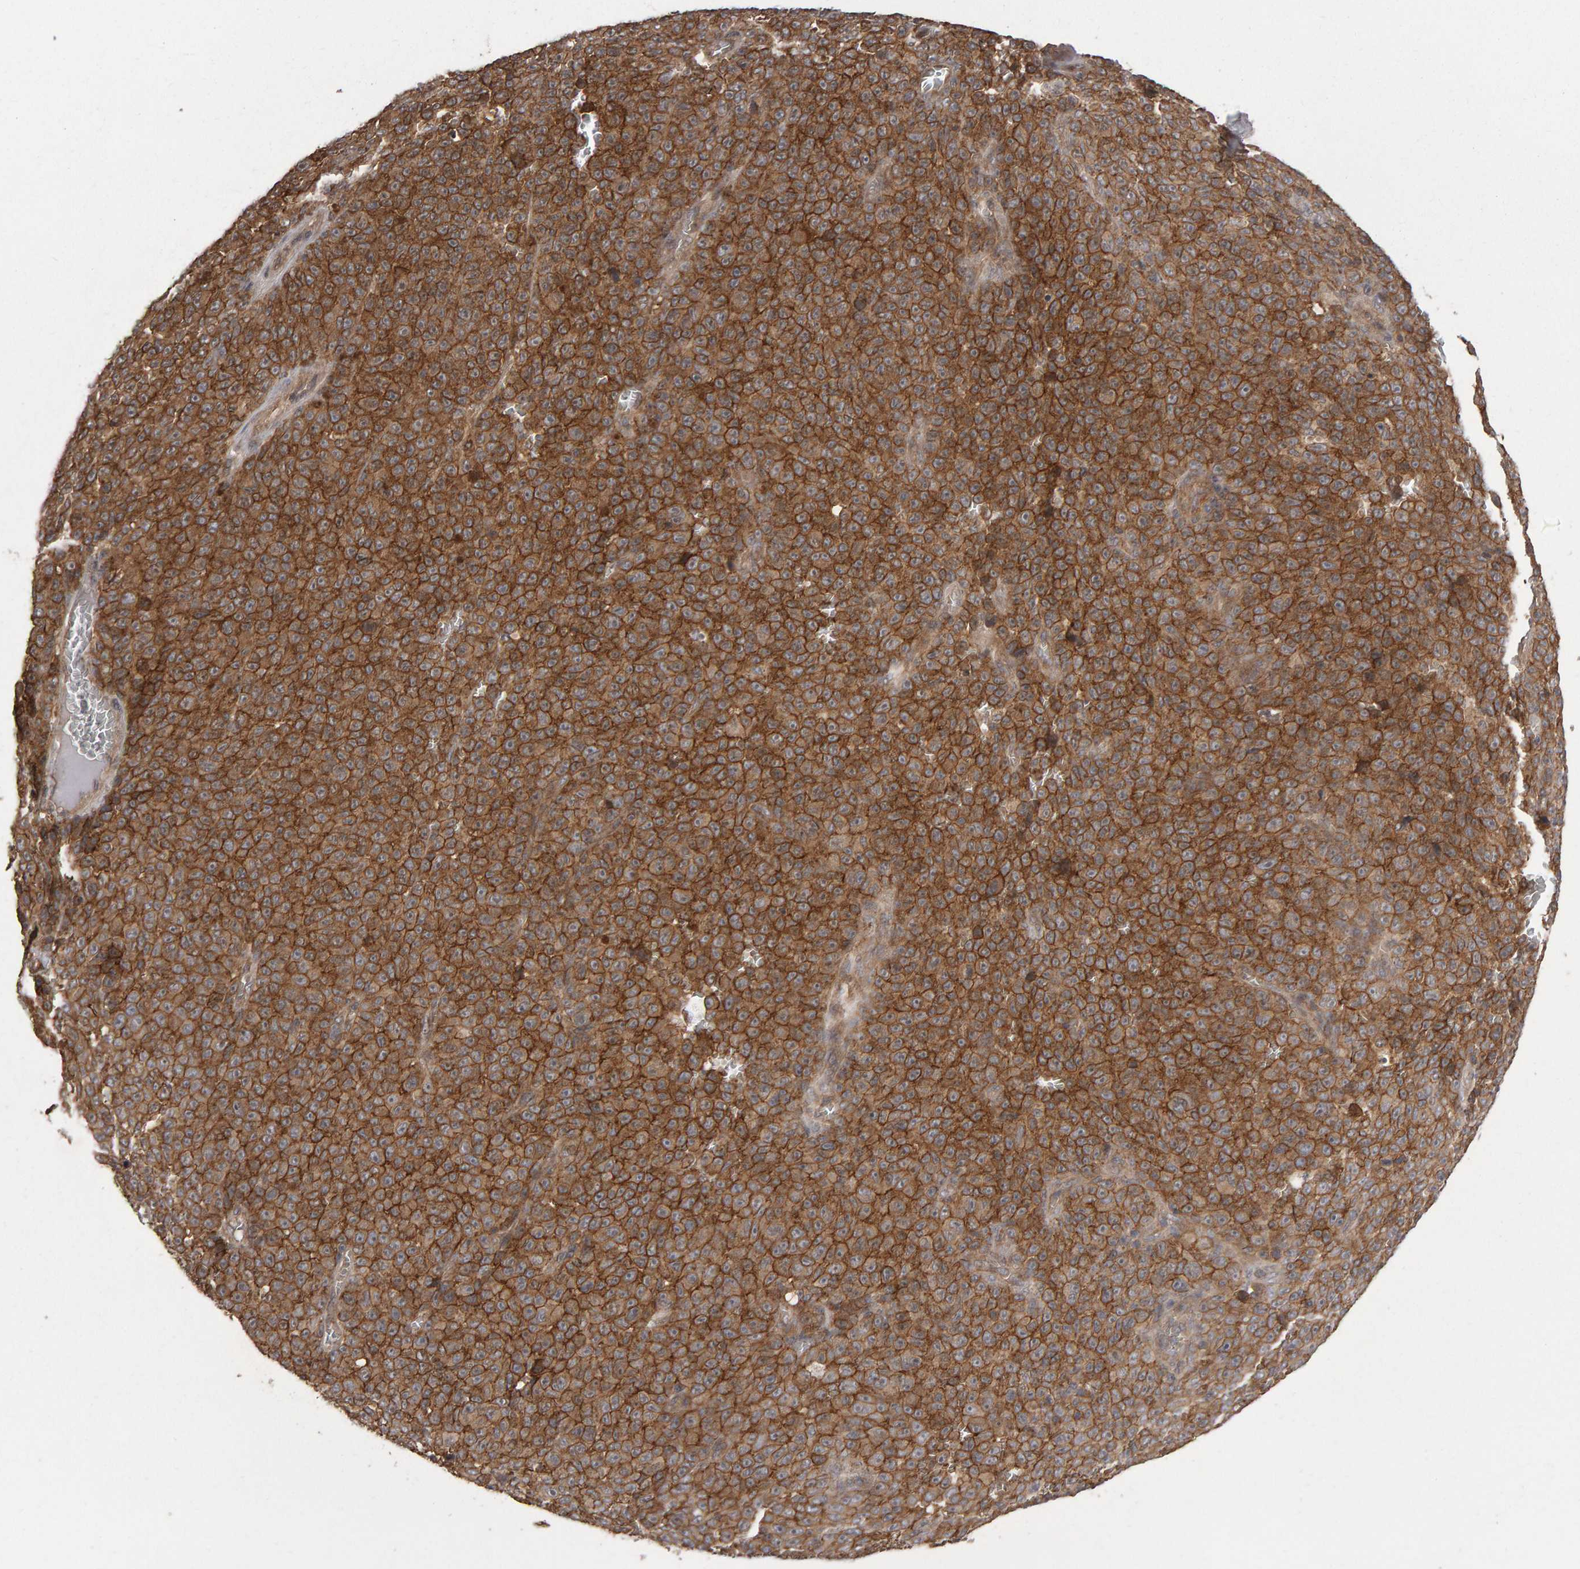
{"staining": {"intensity": "moderate", "quantity": ">75%", "location": "cytoplasmic/membranous"}, "tissue": "melanoma", "cell_type": "Tumor cells", "image_type": "cancer", "snomed": [{"axis": "morphology", "description": "Malignant melanoma, NOS"}, {"axis": "topography", "description": "Skin"}], "caption": "High-power microscopy captured an IHC micrograph of melanoma, revealing moderate cytoplasmic/membranous staining in about >75% of tumor cells. The staining was performed using DAB to visualize the protein expression in brown, while the nuclei were stained in blue with hematoxylin (Magnification: 20x).", "gene": "SCRIB", "patient": {"sex": "female", "age": 82}}